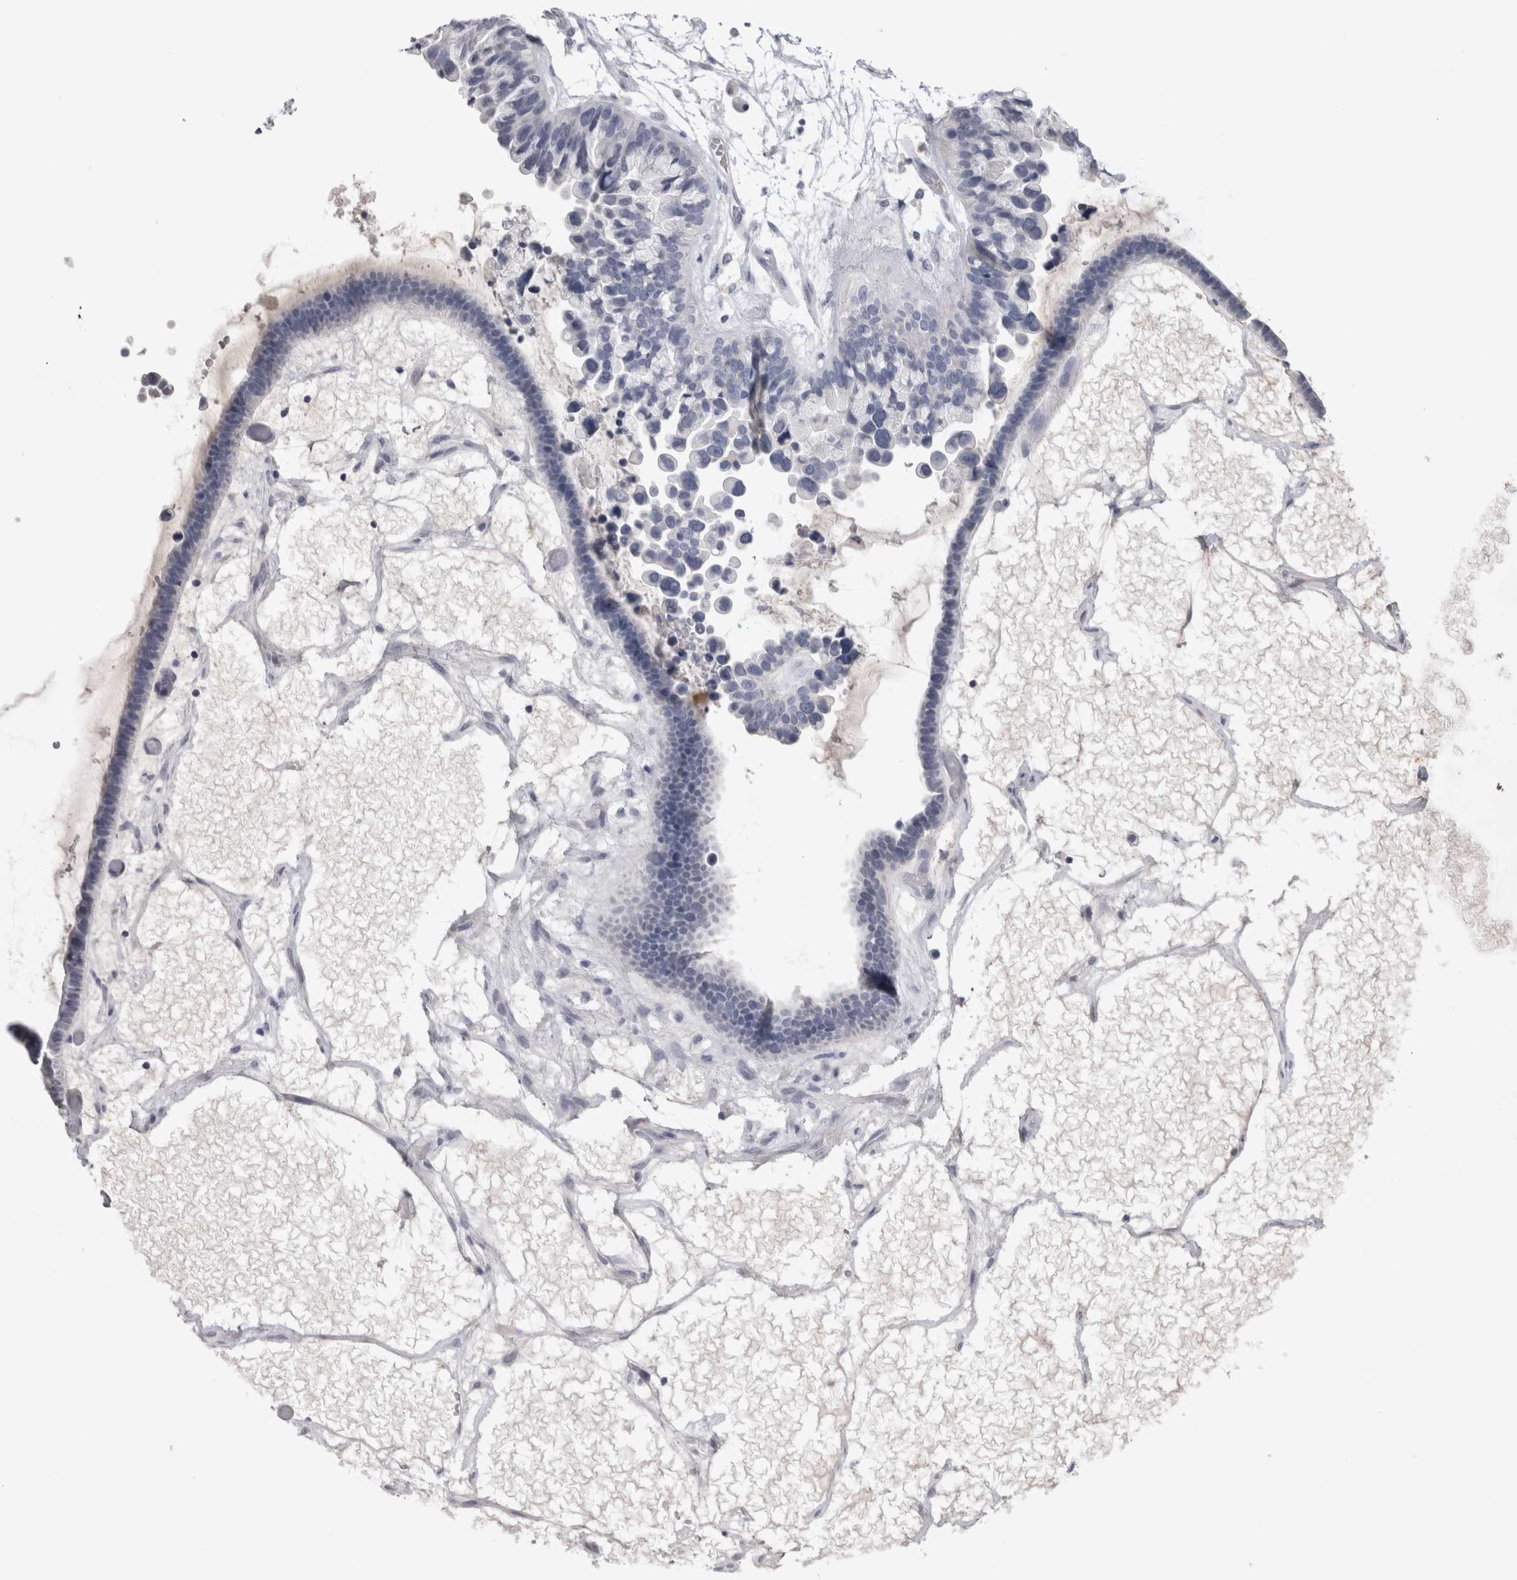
{"staining": {"intensity": "negative", "quantity": "none", "location": "none"}, "tissue": "ovarian cancer", "cell_type": "Tumor cells", "image_type": "cancer", "snomed": [{"axis": "morphology", "description": "Cystadenocarcinoma, serous, NOS"}, {"axis": "topography", "description": "Ovary"}], "caption": "A histopathology image of human serous cystadenocarcinoma (ovarian) is negative for staining in tumor cells.", "gene": "ADAM2", "patient": {"sex": "female", "age": 56}}